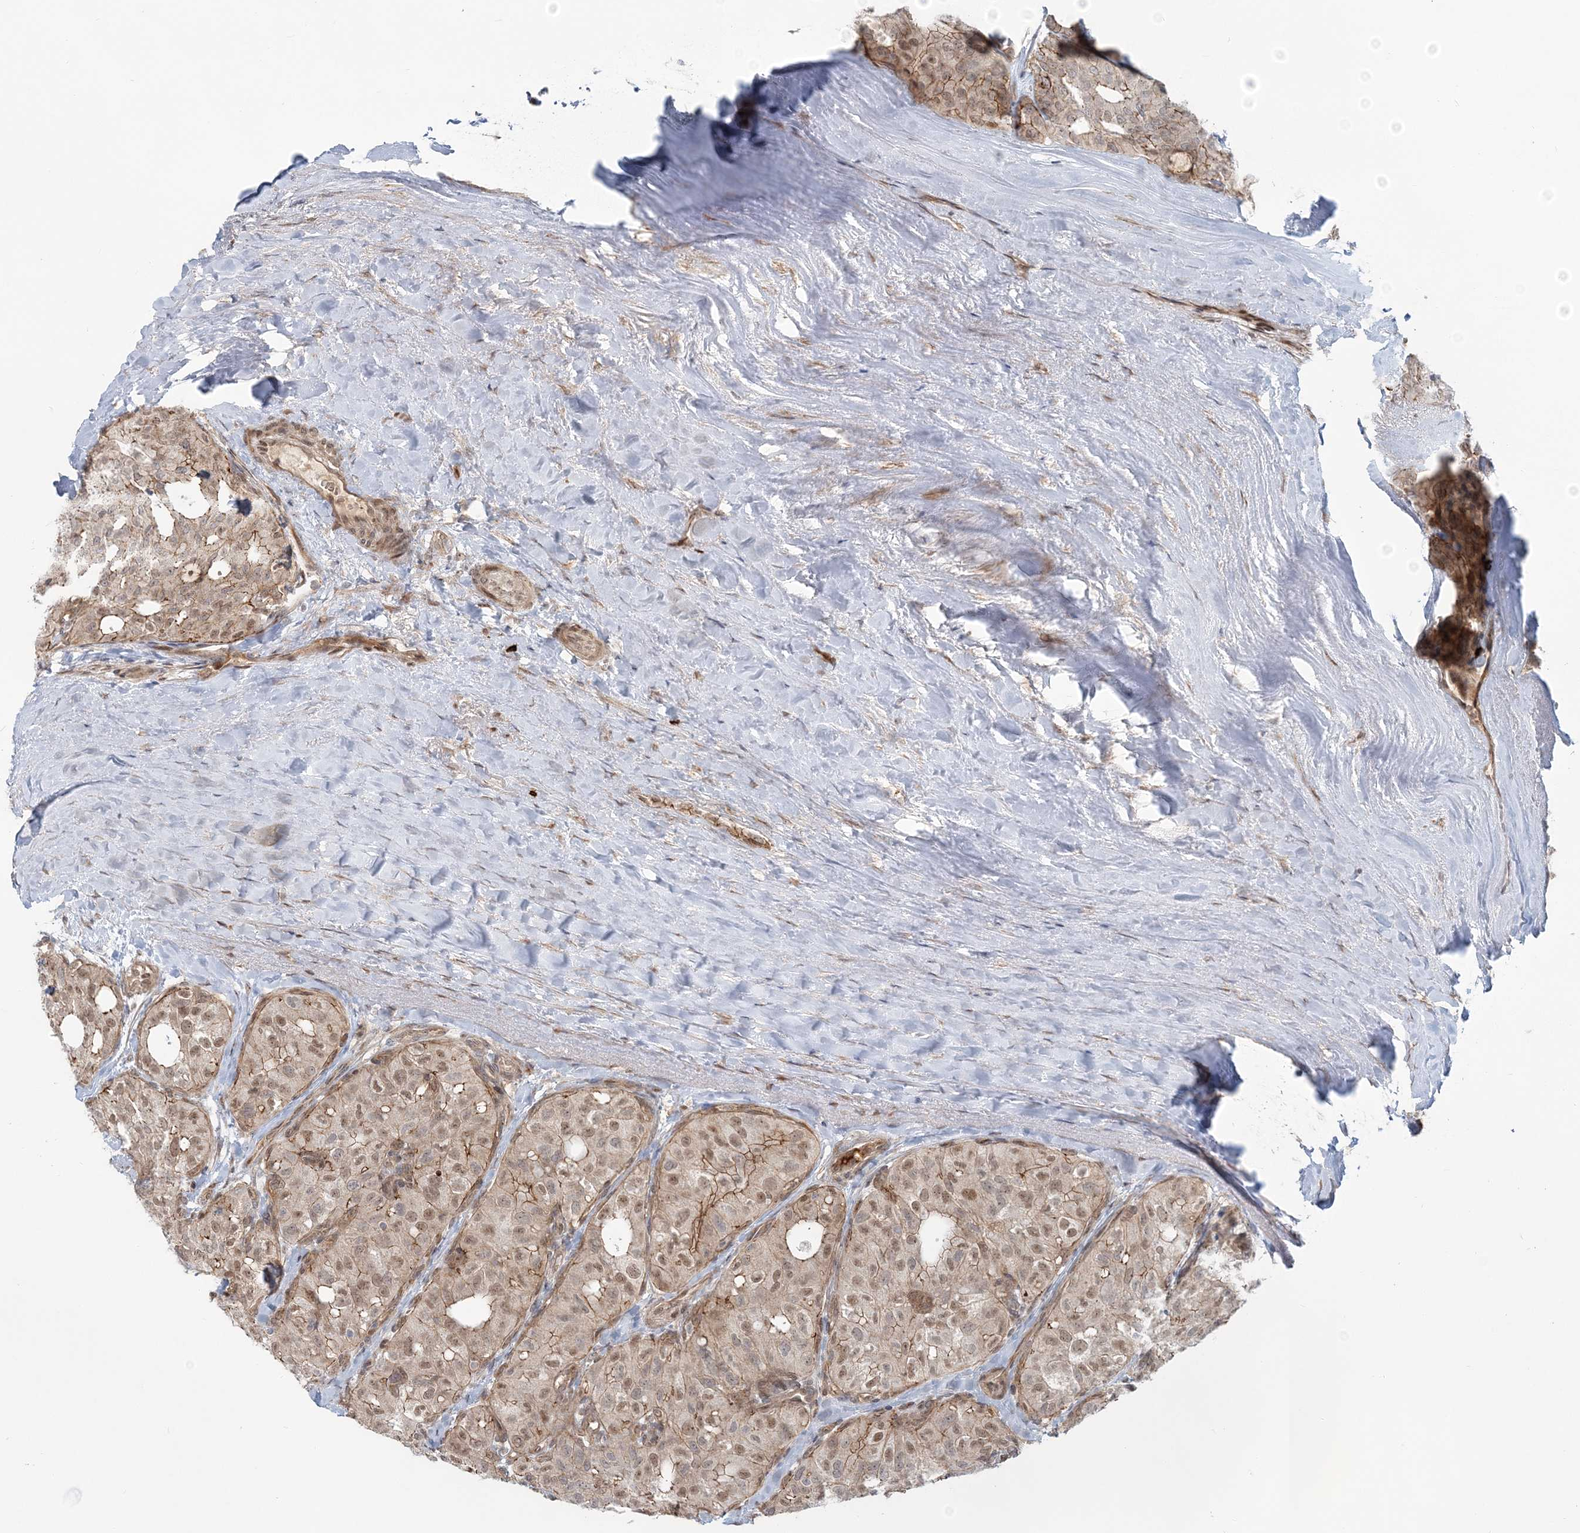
{"staining": {"intensity": "moderate", "quantity": ">75%", "location": "cytoplasmic/membranous,nuclear"}, "tissue": "thyroid cancer", "cell_type": "Tumor cells", "image_type": "cancer", "snomed": [{"axis": "morphology", "description": "Follicular adenoma carcinoma, NOS"}, {"axis": "topography", "description": "Thyroid gland"}], "caption": "Immunohistochemistry (DAB) staining of thyroid cancer displays moderate cytoplasmic/membranous and nuclear protein expression in approximately >75% of tumor cells.", "gene": "SH3PXD2A", "patient": {"sex": "male", "age": 75}}